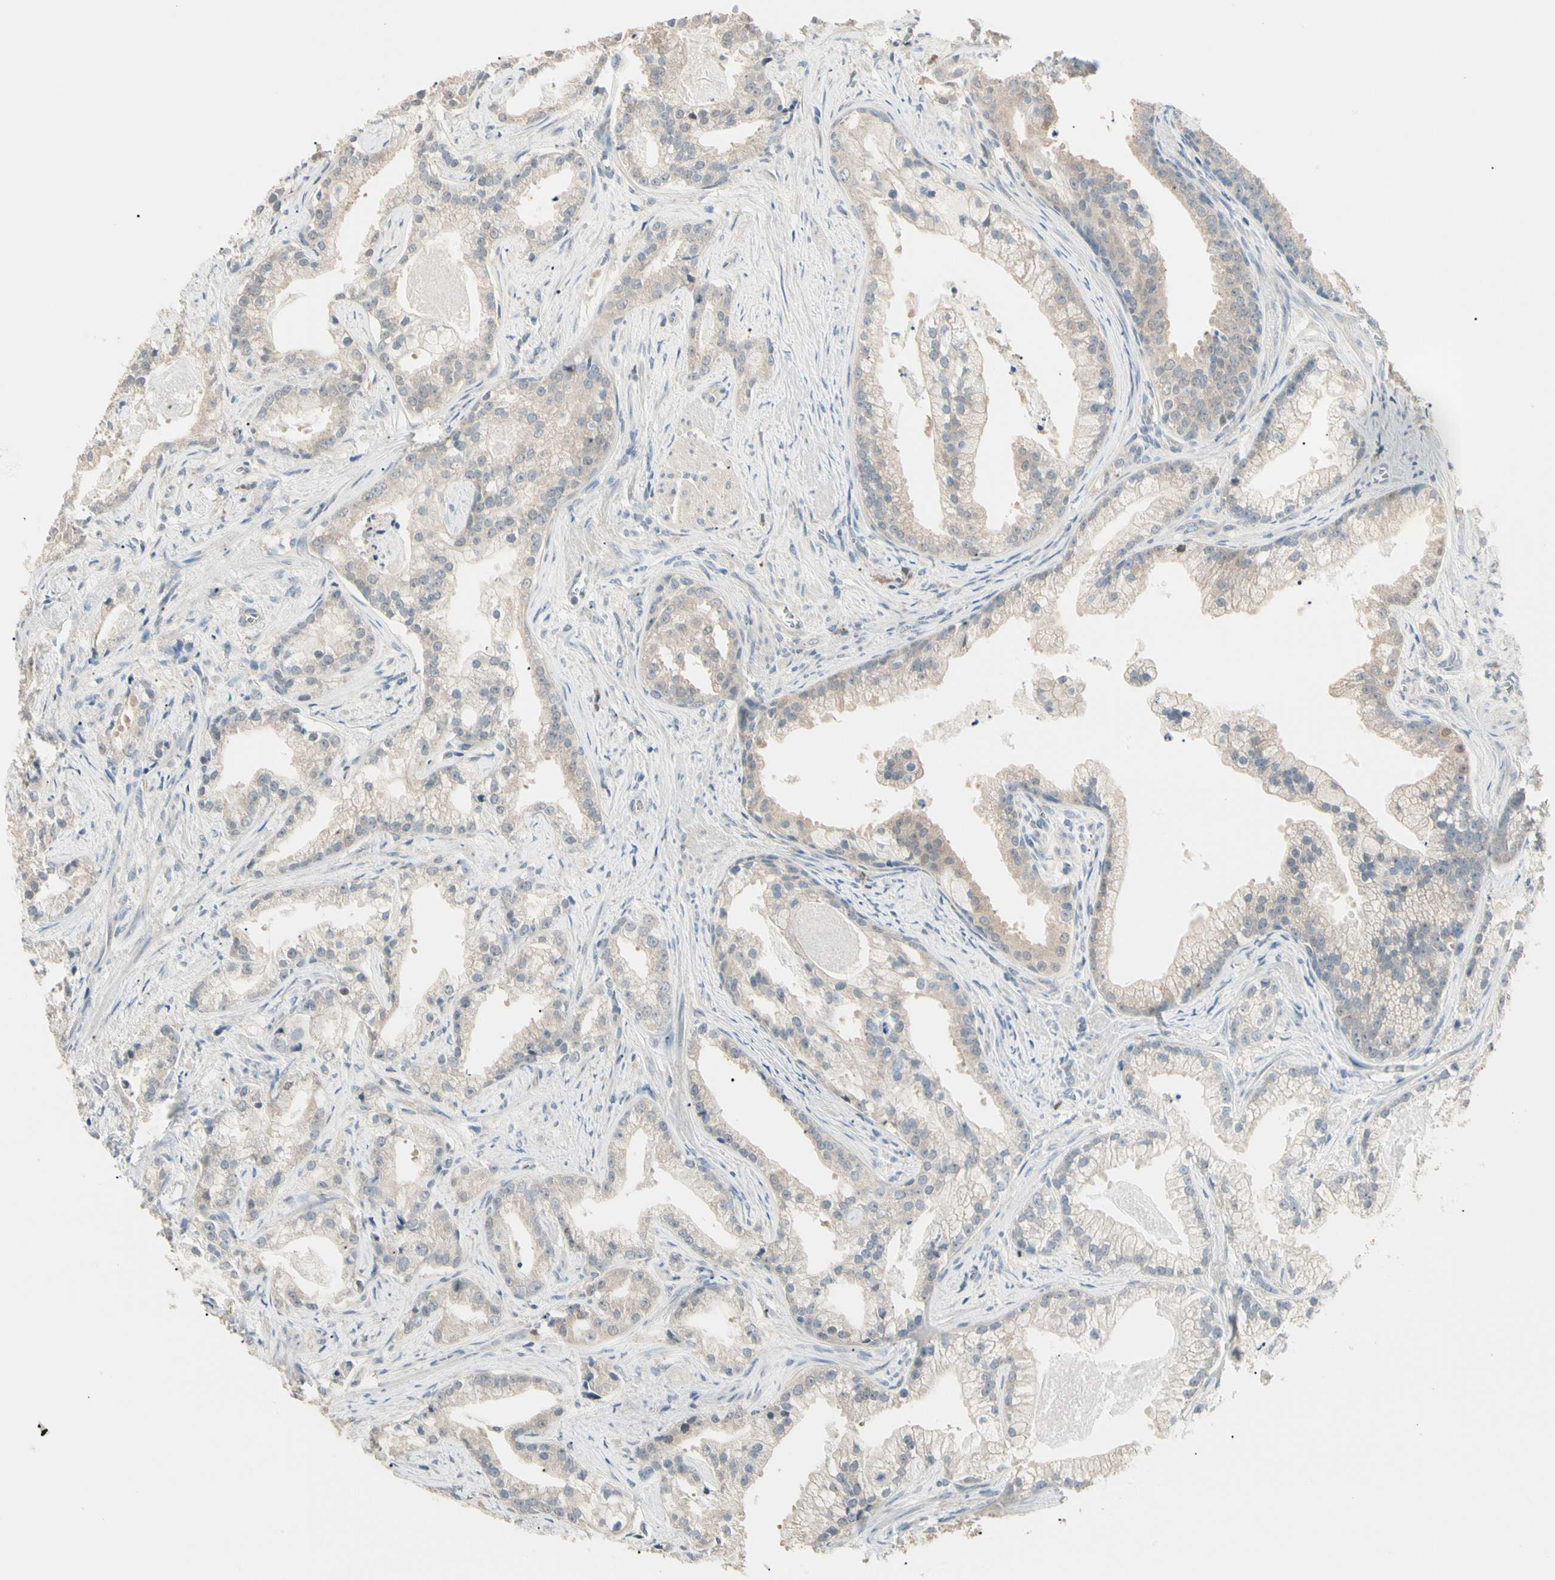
{"staining": {"intensity": "negative", "quantity": "none", "location": "none"}, "tissue": "prostate cancer", "cell_type": "Tumor cells", "image_type": "cancer", "snomed": [{"axis": "morphology", "description": "Adenocarcinoma, Low grade"}, {"axis": "topography", "description": "Prostate"}], "caption": "This histopathology image is of prostate cancer stained with immunohistochemistry (IHC) to label a protein in brown with the nuclei are counter-stained blue. There is no staining in tumor cells.", "gene": "GNE", "patient": {"sex": "male", "age": 59}}